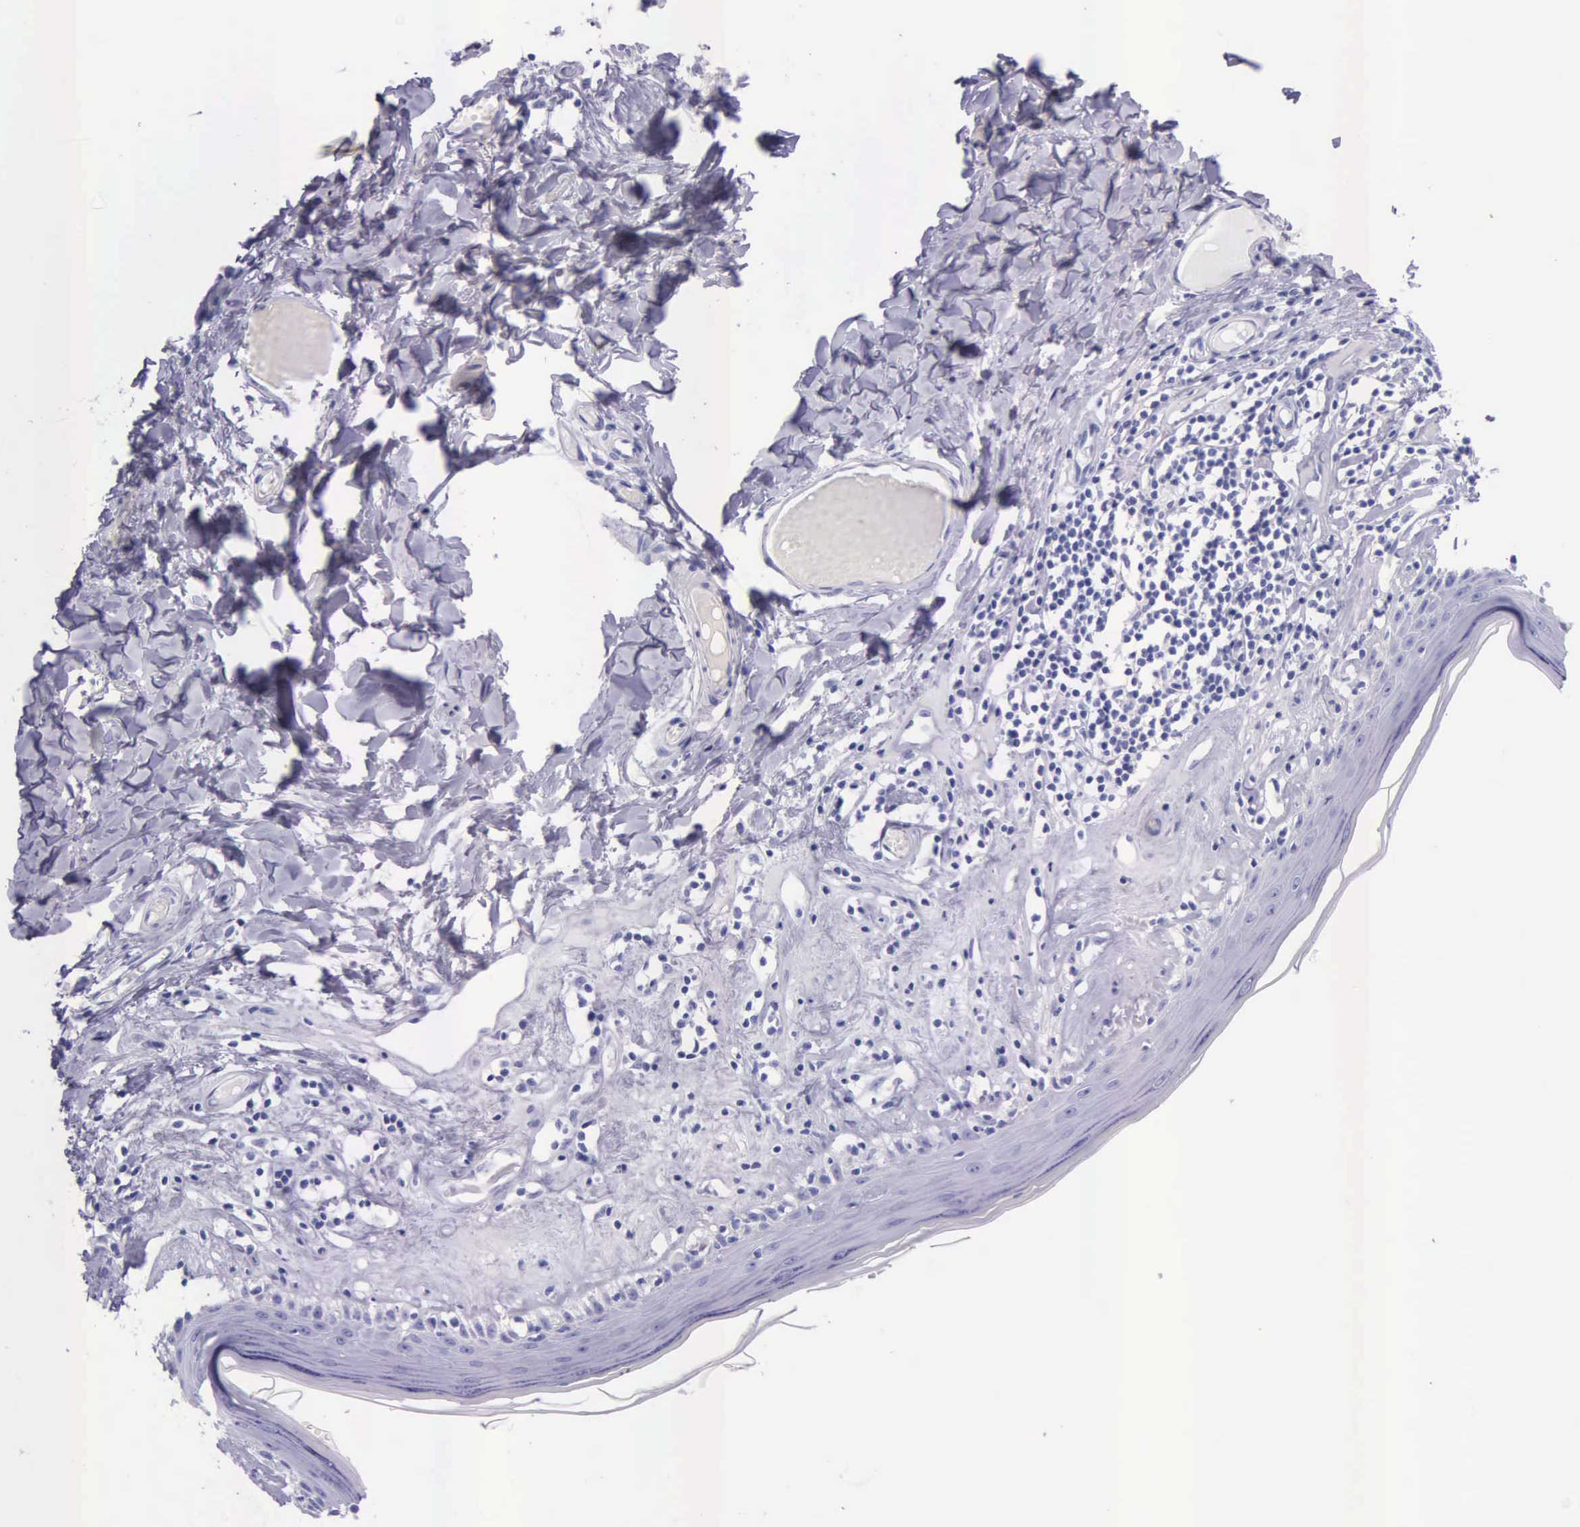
{"staining": {"intensity": "negative", "quantity": "none", "location": "none"}, "tissue": "skin", "cell_type": "Epidermal cells", "image_type": "normal", "snomed": [{"axis": "morphology", "description": "Normal tissue, NOS"}, {"axis": "topography", "description": "Vascular tissue"}, {"axis": "topography", "description": "Vulva"}, {"axis": "topography", "description": "Peripheral nerve tissue"}], "caption": "The photomicrograph shows no staining of epidermal cells in normal skin. Brightfield microscopy of immunohistochemistry stained with DAB (brown) and hematoxylin (blue), captured at high magnification.", "gene": "KLK2", "patient": {"sex": "female", "age": 86}}